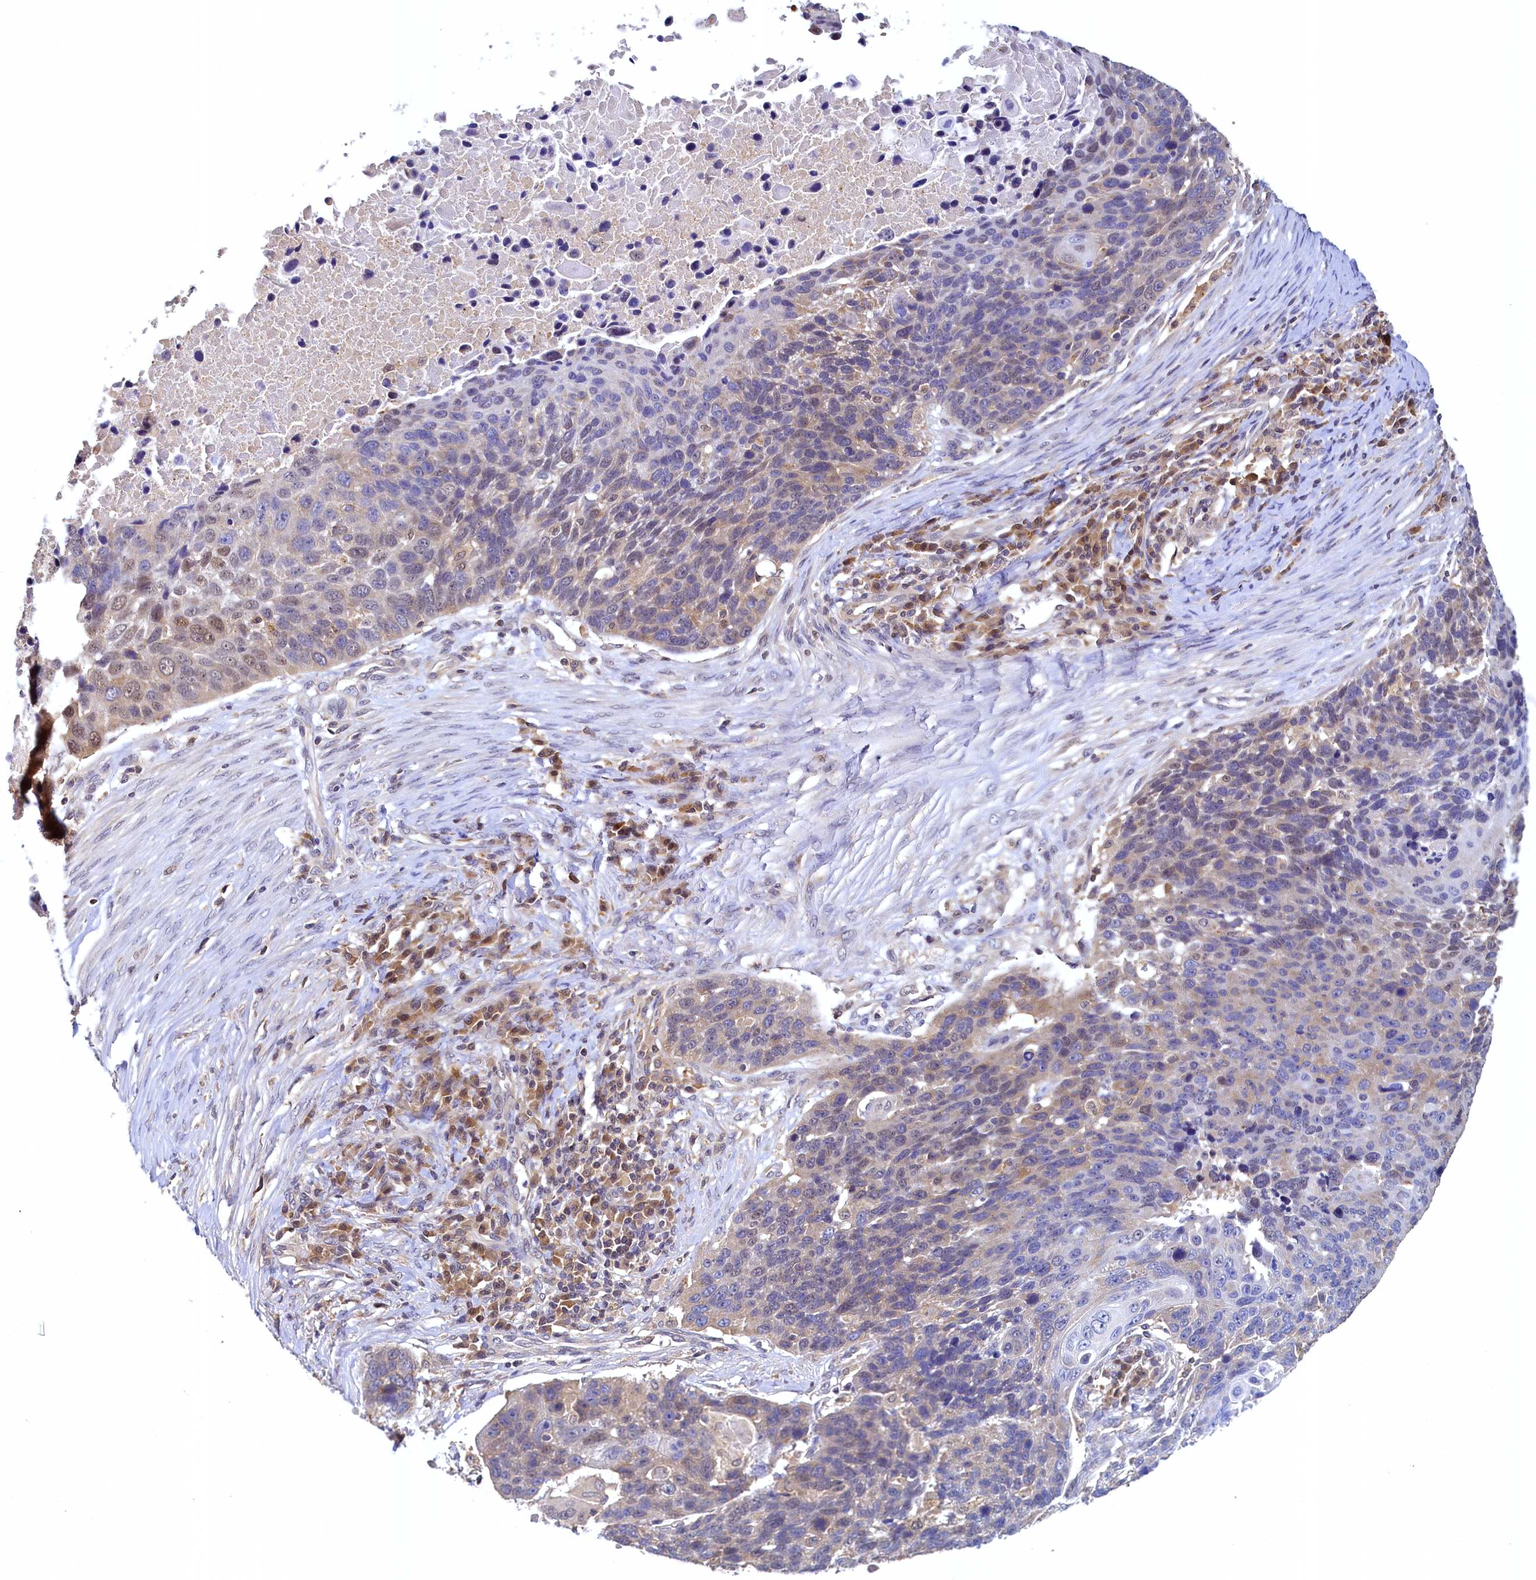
{"staining": {"intensity": "moderate", "quantity": "<25%", "location": "nuclear"}, "tissue": "lung cancer", "cell_type": "Tumor cells", "image_type": "cancer", "snomed": [{"axis": "morphology", "description": "Normal tissue, NOS"}, {"axis": "morphology", "description": "Squamous cell carcinoma, NOS"}, {"axis": "topography", "description": "Lymph node"}, {"axis": "topography", "description": "Lung"}], "caption": "This is a micrograph of IHC staining of squamous cell carcinoma (lung), which shows moderate expression in the nuclear of tumor cells.", "gene": "PAAF1", "patient": {"sex": "male", "age": 66}}